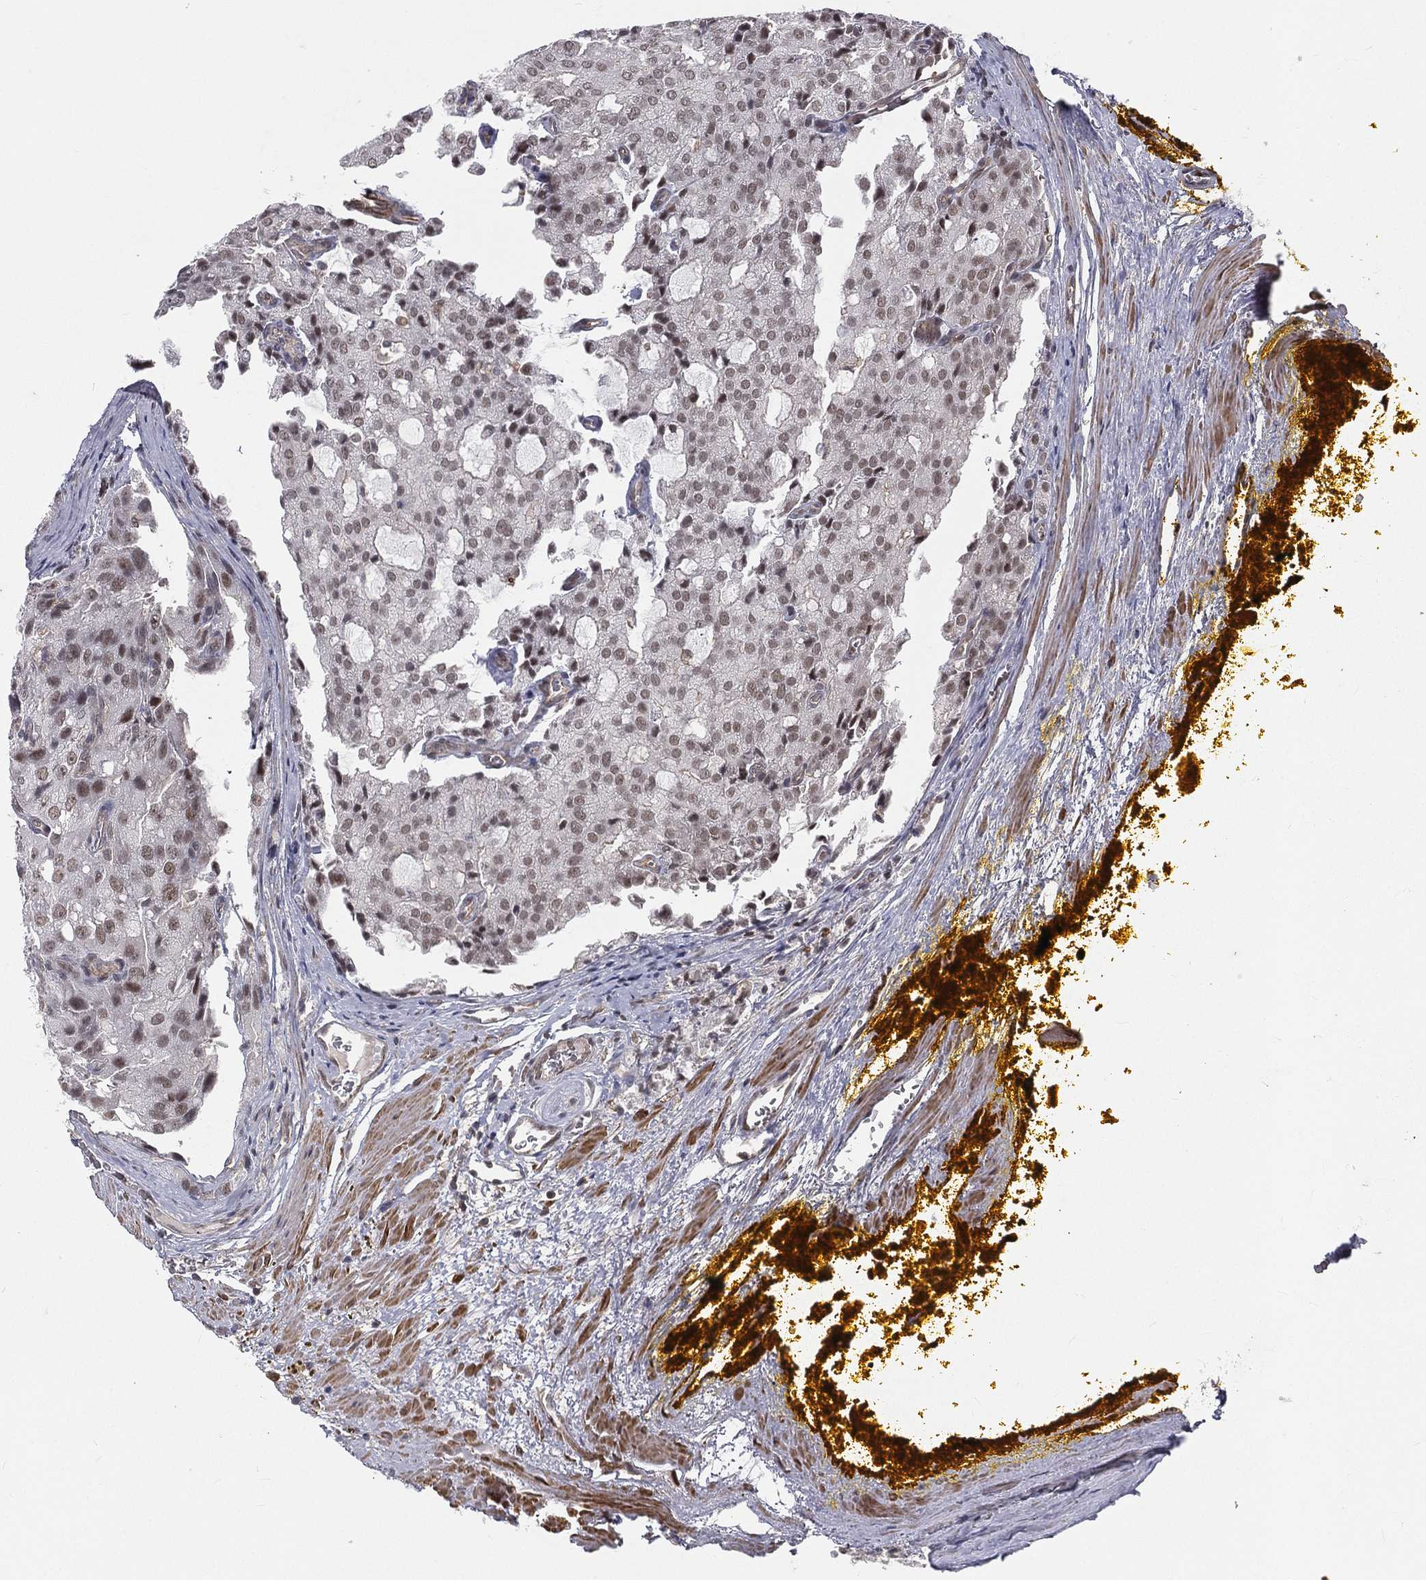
{"staining": {"intensity": "moderate", "quantity": "<25%", "location": "nuclear"}, "tissue": "prostate cancer", "cell_type": "Tumor cells", "image_type": "cancer", "snomed": [{"axis": "morphology", "description": "Adenocarcinoma, NOS"}, {"axis": "topography", "description": "Prostate and seminal vesicle, NOS"}, {"axis": "topography", "description": "Prostate"}], "caption": "A brown stain highlights moderate nuclear expression of a protein in human prostate cancer (adenocarcinoma) tumor cells.", "gene": "MORC2", "patient": {"sex": "male", "age": 67}}